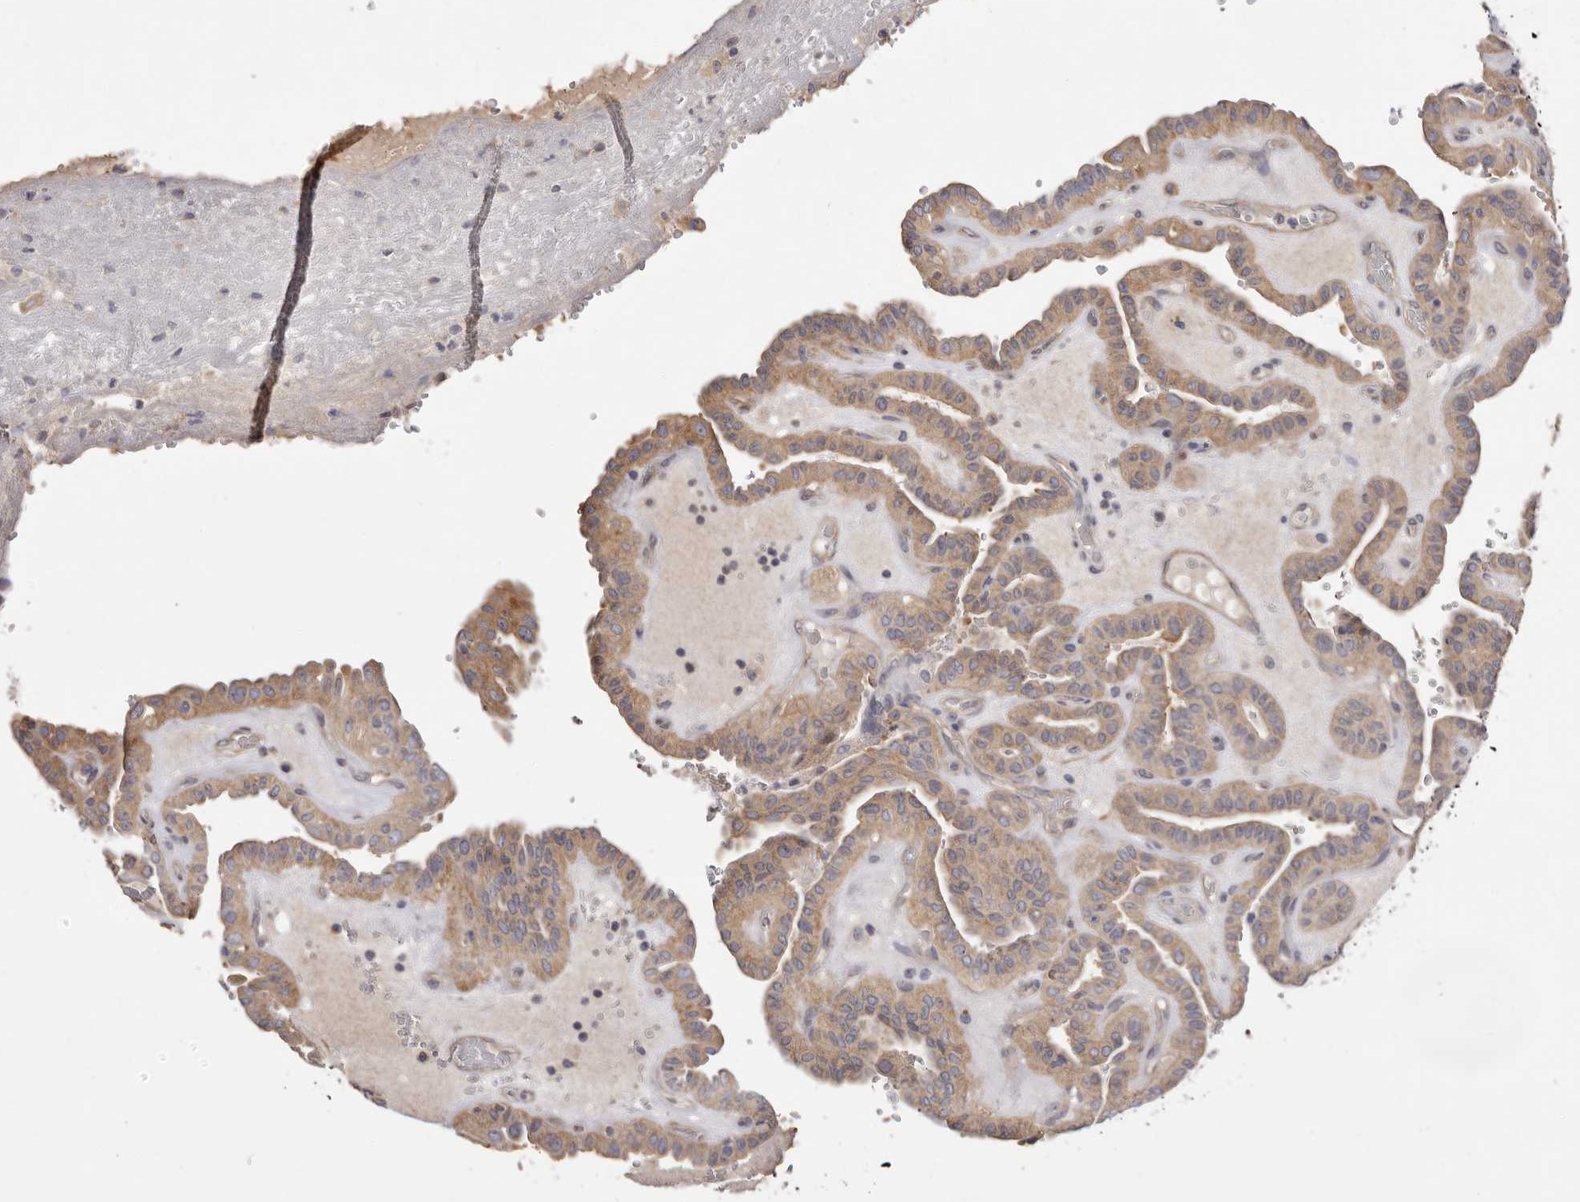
{"staining": {"intensity": "moderate", "quantity": ">75%", "location": "cytoplasmic/membranous"}, "tissue": "thyroid cancer", "cell_type": "Tumor cells", "image_type": "cancer", "snomed": [{"axis": "morphology", "description": "Papillary adenocarcinoma, NOS"}, {"axis": "topography", "description": "Thyroid gland"}], "caption": "Thyroid cancer (papillary adenocarcinoma) tissue shows moderate cytoplasmic/membranous positivity in about >75% of tumor cells", "gene": "FAM167B", "patient": {"sex": "male", "age": 77}}